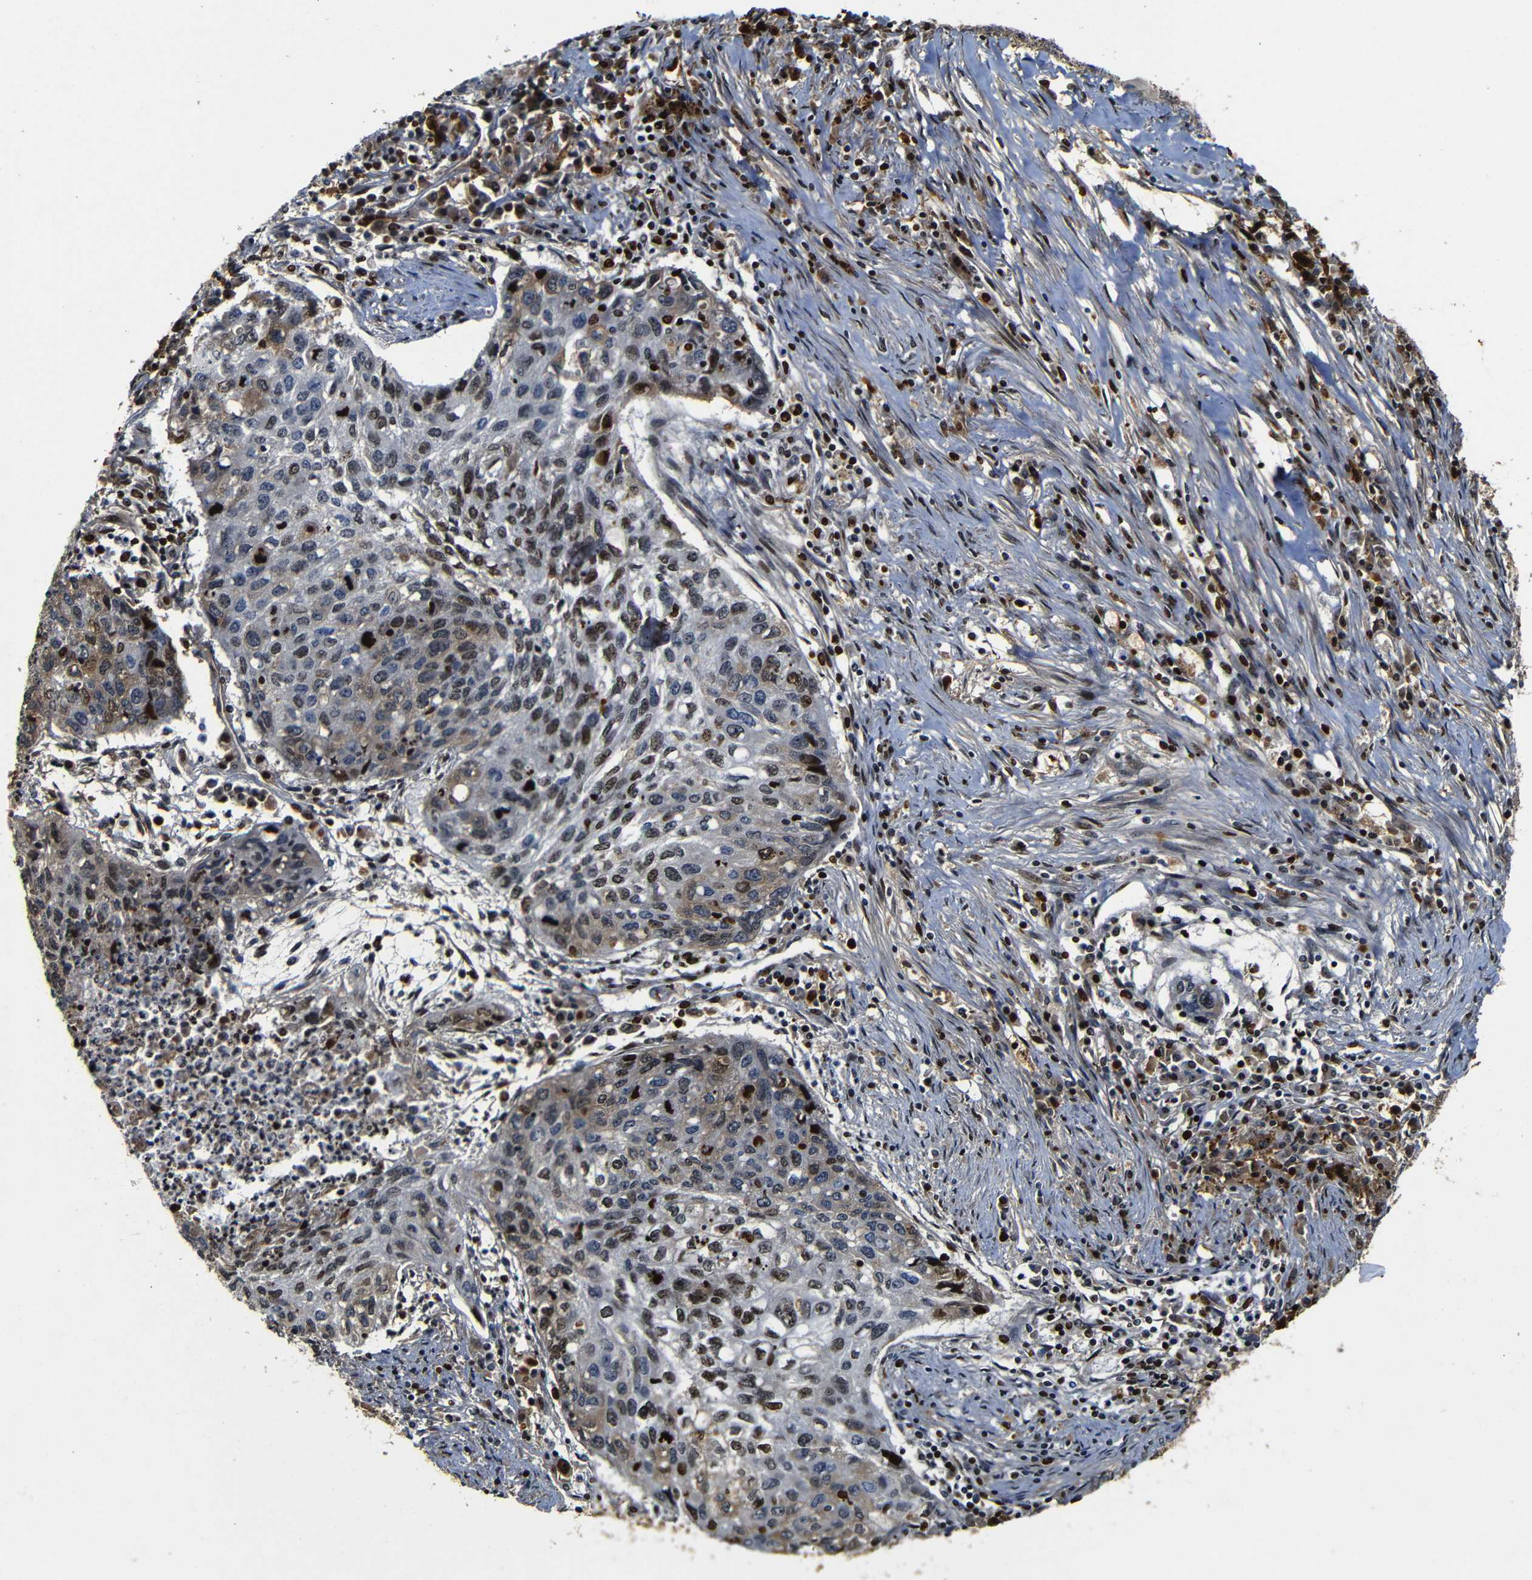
{"staining": {"intensity": "moderate", "quantity": "<25%", "location": "cytoplasmic/membranous"}, "tissue": "lung cancer", "cell_type": "Tumor cells", "image_type": "cancer", "snomed": [{"axis": "morphology", "description": "Squamous cell carcinoma, NOS"}, {"axis": "topography", "description": "Lung"}], "caption": "Lung squamous cell carcinoma stained for a protein (brown) displays moderate cytoplasmic/membranous positive expression in about <25% of tumor cells.", "gene": "MYC", "patient": {"sex": "female", "age": 63}}